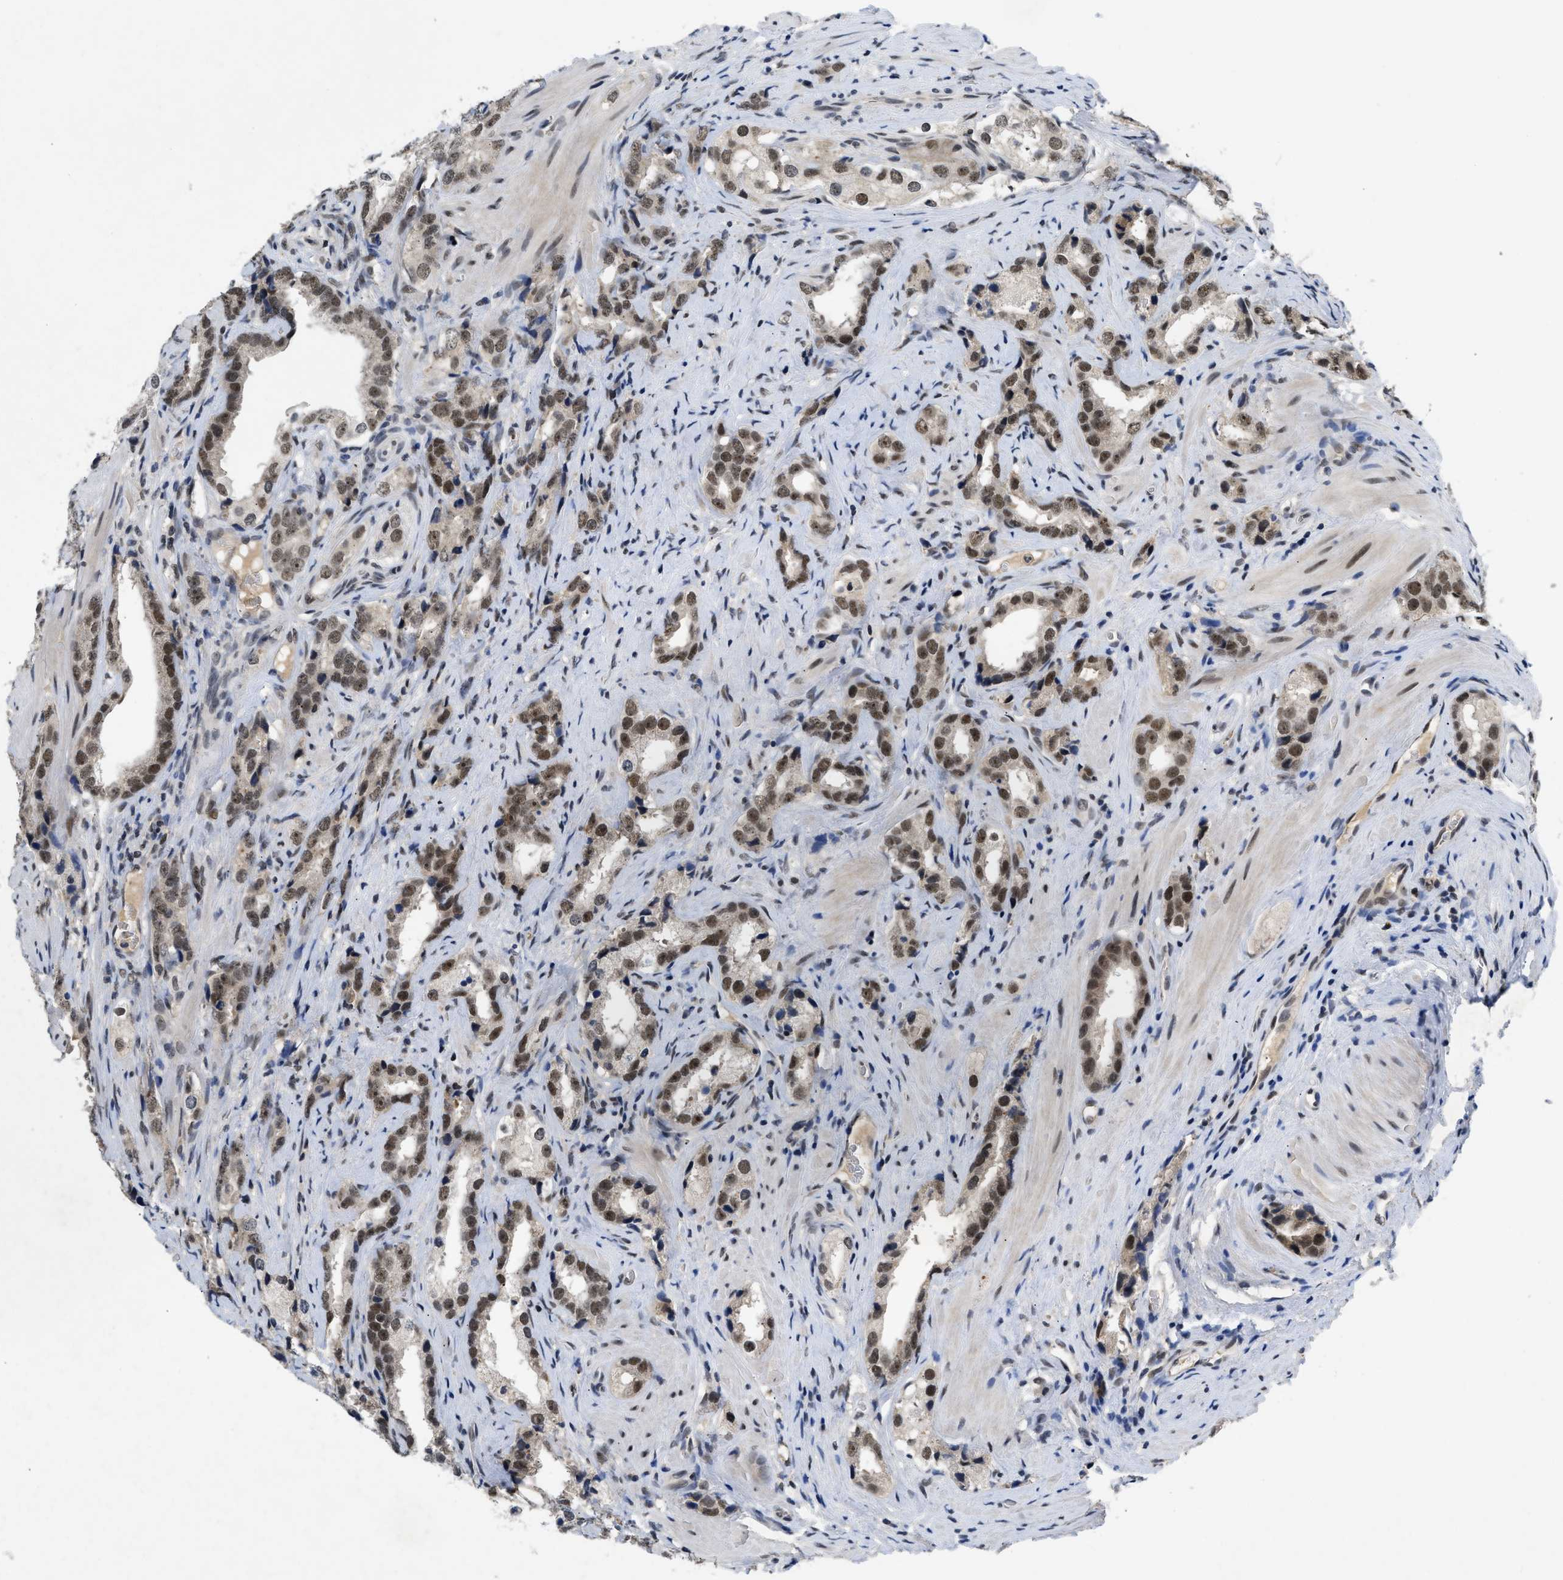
{"staining": {"intensity": "moderate", "quantity": ">75%", "location": "nuclear"}, "tissue": "prostate cancer", "cell_type": "Tumor cells", "image_type": "cancer", "snomed": [{"axis": "morphology", "description": "Adenocarcinoma, High grade"}, {"axis": "topography", "description": "Prostate"}], "caption": "Protein expression analysis of human adenocarcinoma (high-grade) (prostate) reveals moderate nuclear expression in about >75% of tumor cells.", "gene": "ZNF346", "patient": {"sex": "male", "age": 63}}